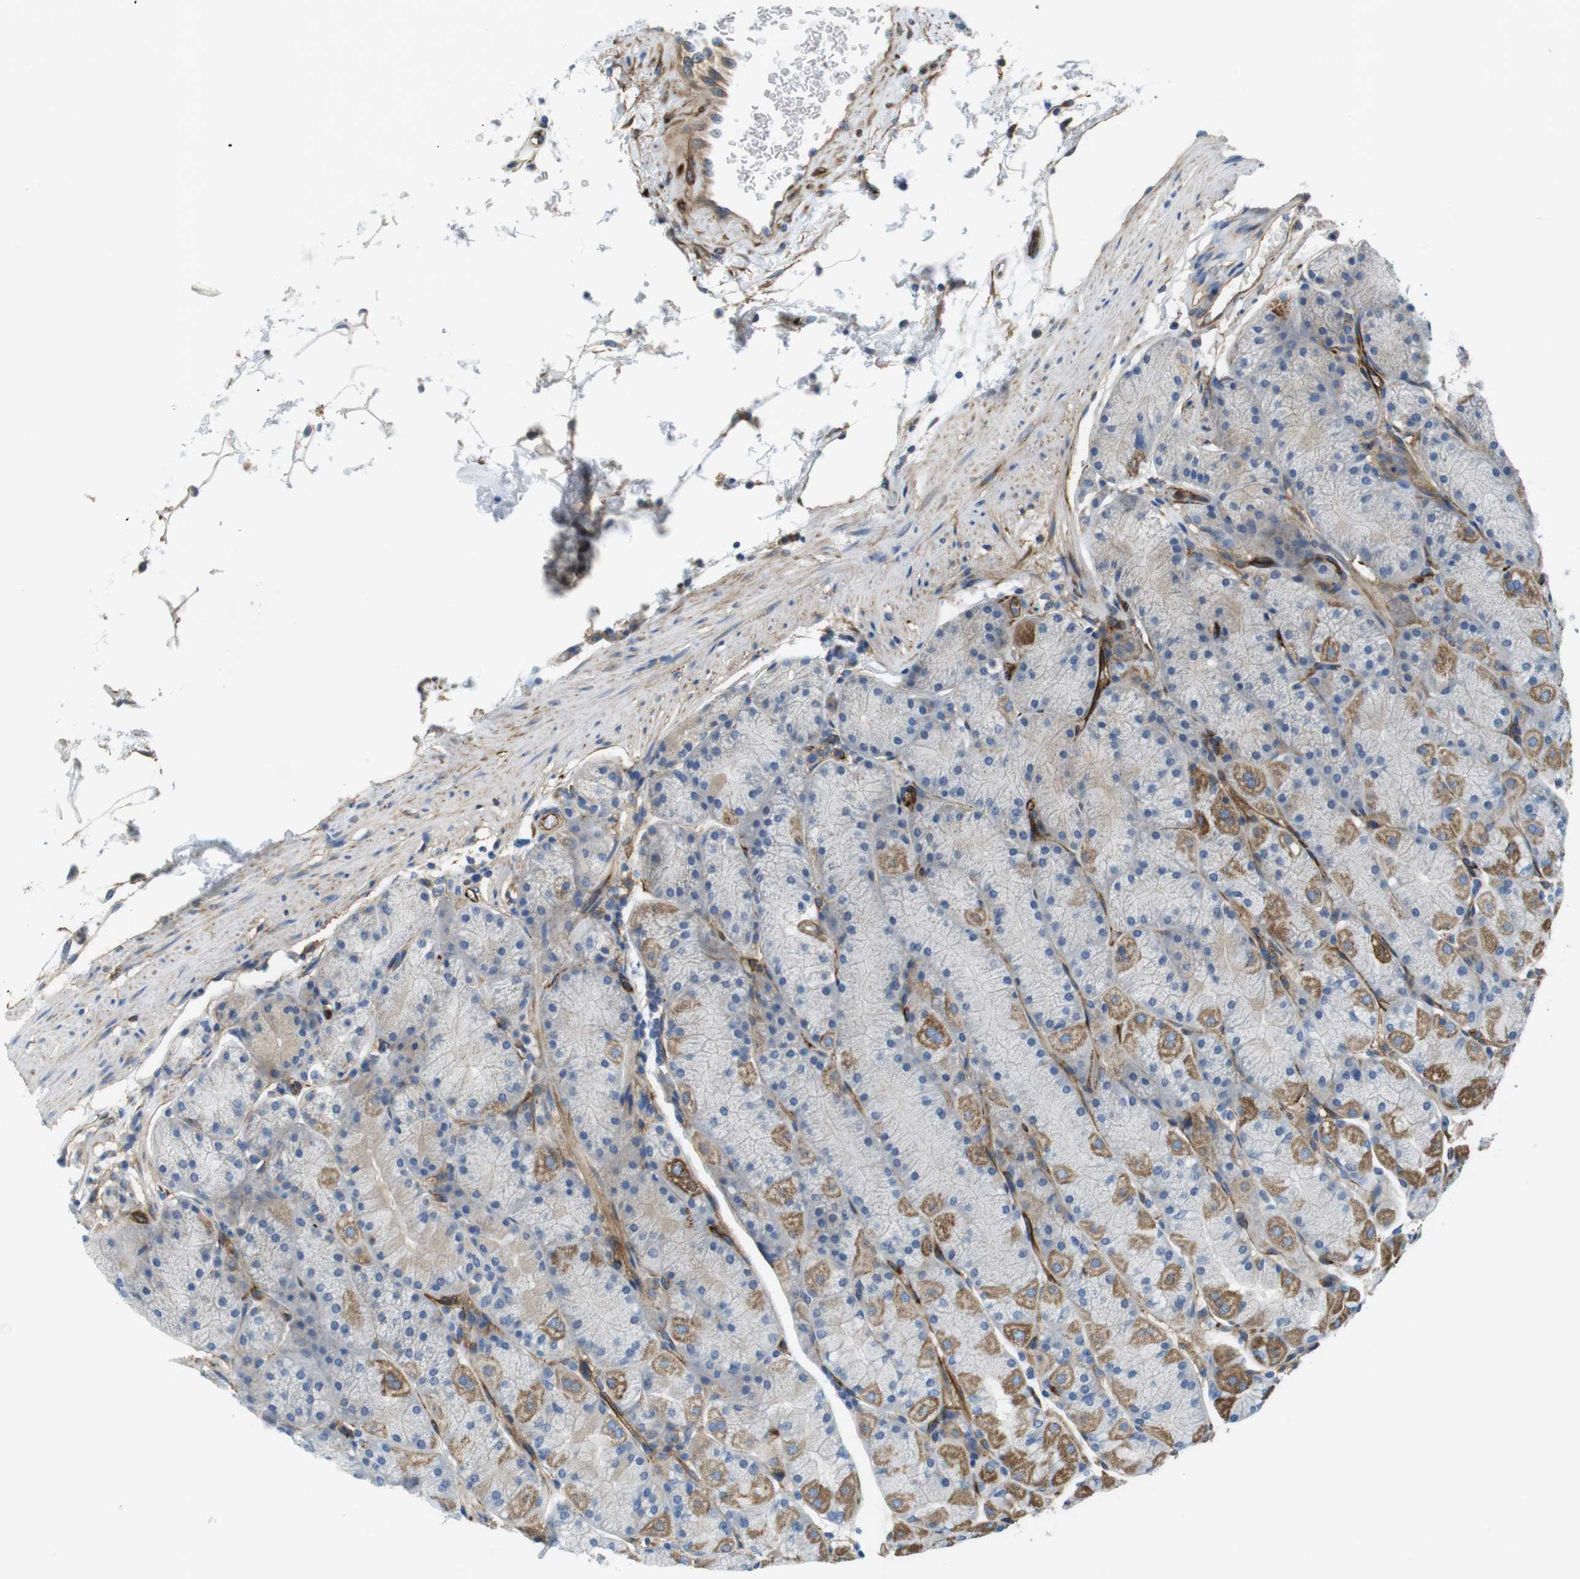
{"staining": {"intensity": "moderate", "quantity": "25%-75%", "location": "cytoplasmic/membranous"}, "tissue": "stomach", "cell_type": "Glandular cells", "image_type": "normal", "snomed": [{"axis": "morphology", "description": "Normal tissue, NOS"}, {"axis": "topography", "description": "Stomach, upper"}, {"axis": "topography", "description": "Stomach"}], "caption": "This is a micrograph of immunohistochemistry staining of benign stomach, which shows moderate staining in the cytoplasmic/membranous of glandular cells.", "gene": "EMP2", "patient": {"sex": "male", "age": 76}}